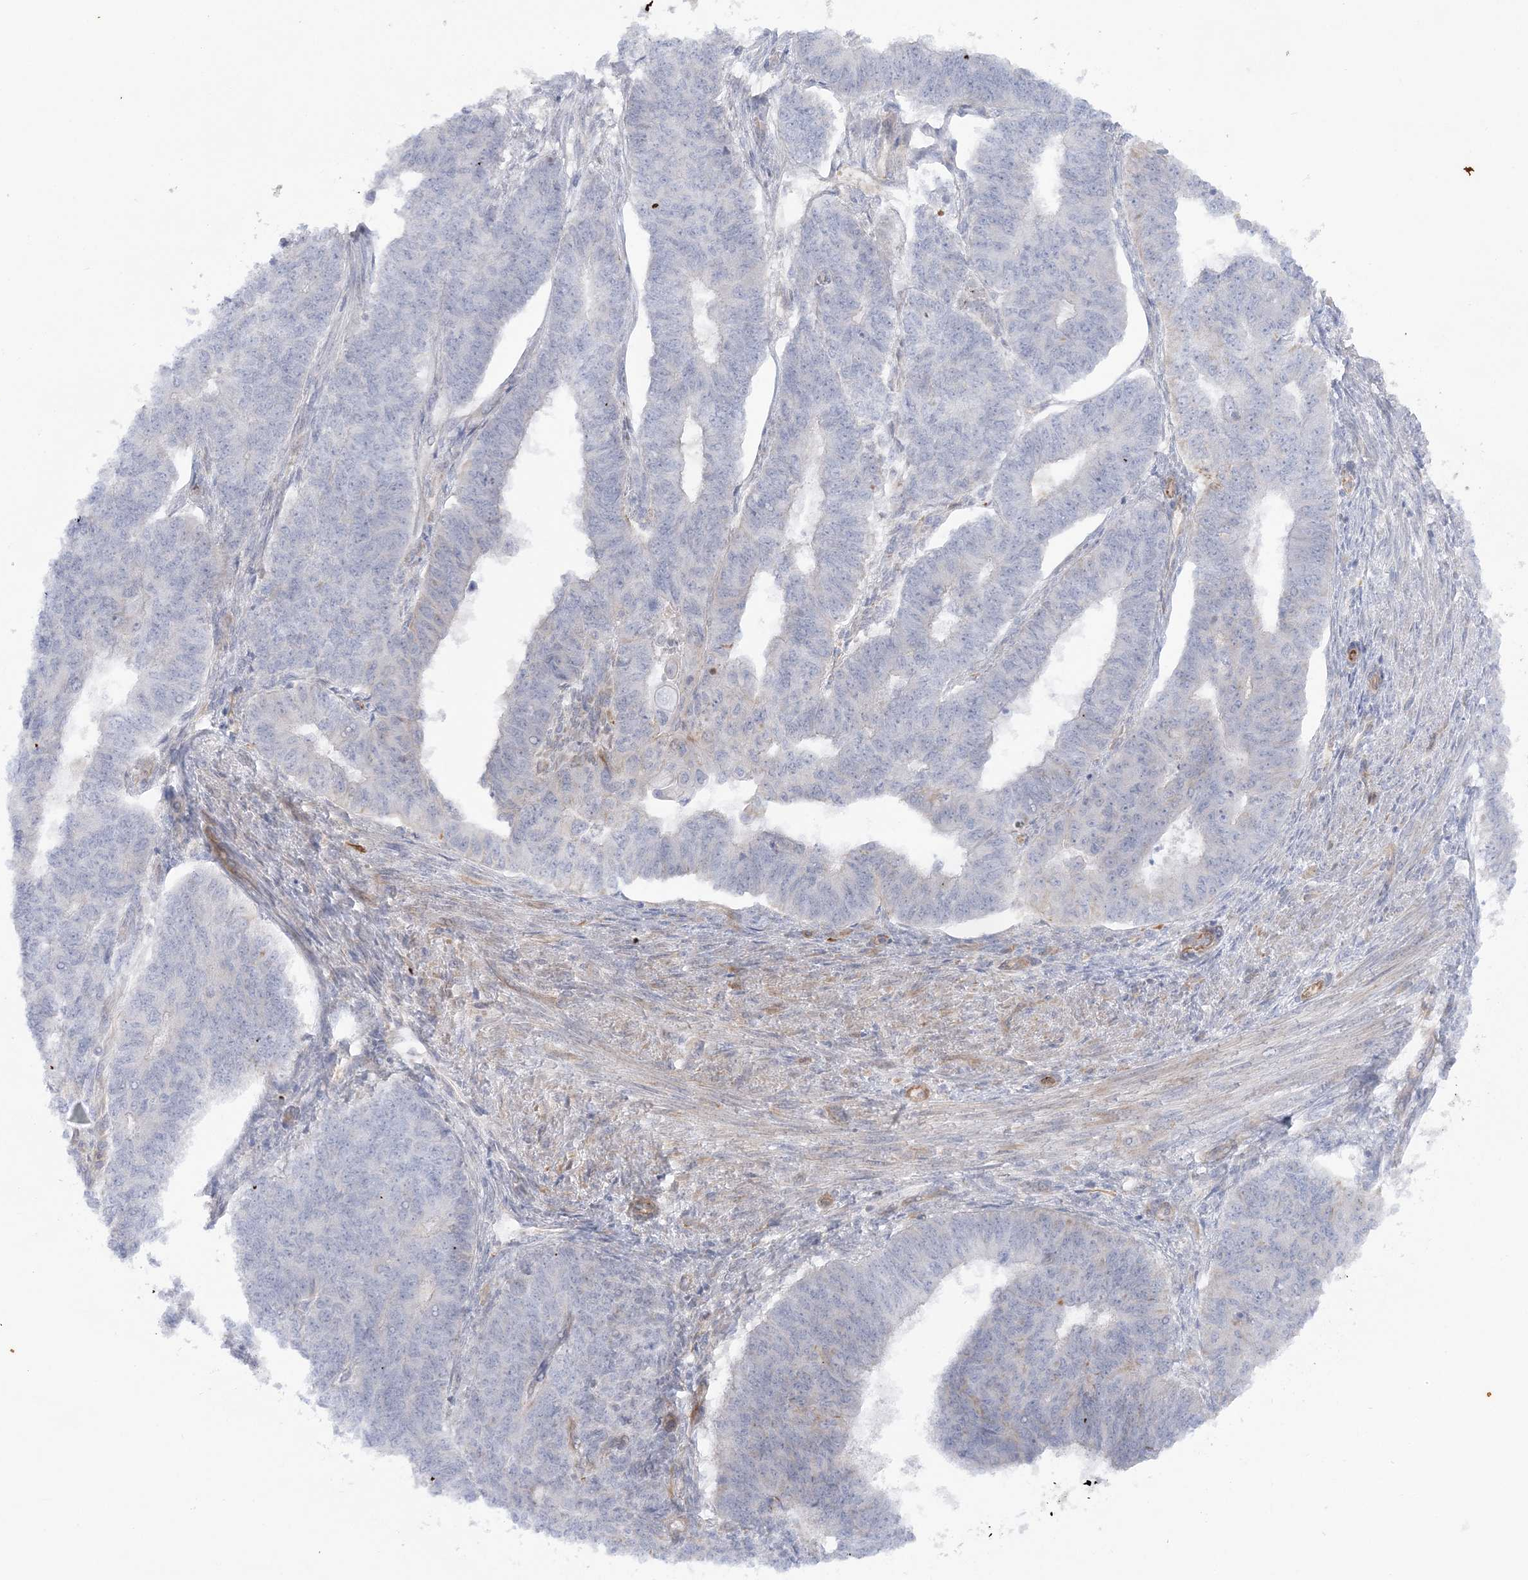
{"staining": {"intensity": "weak", "quantity": "<25%", "location": "cytoplasmic/membranous"}, "tissue": "endometrial cancer", "cell_type": "Tumor cells", "image_type": "cancer", "snomed": [{"axis": "morphology", "description": "Adenocarcinoma, NOS"}, {"axis": "topography", "description": "Endometrium"}], "caption": "High power microscopy image of an immunohistochemistry image of adenocarcinoma (endometrial), revealing no significant positivity in tumor cells.", "gene": "SCLT1", "patient": {"sex": "female", "age": 32}}